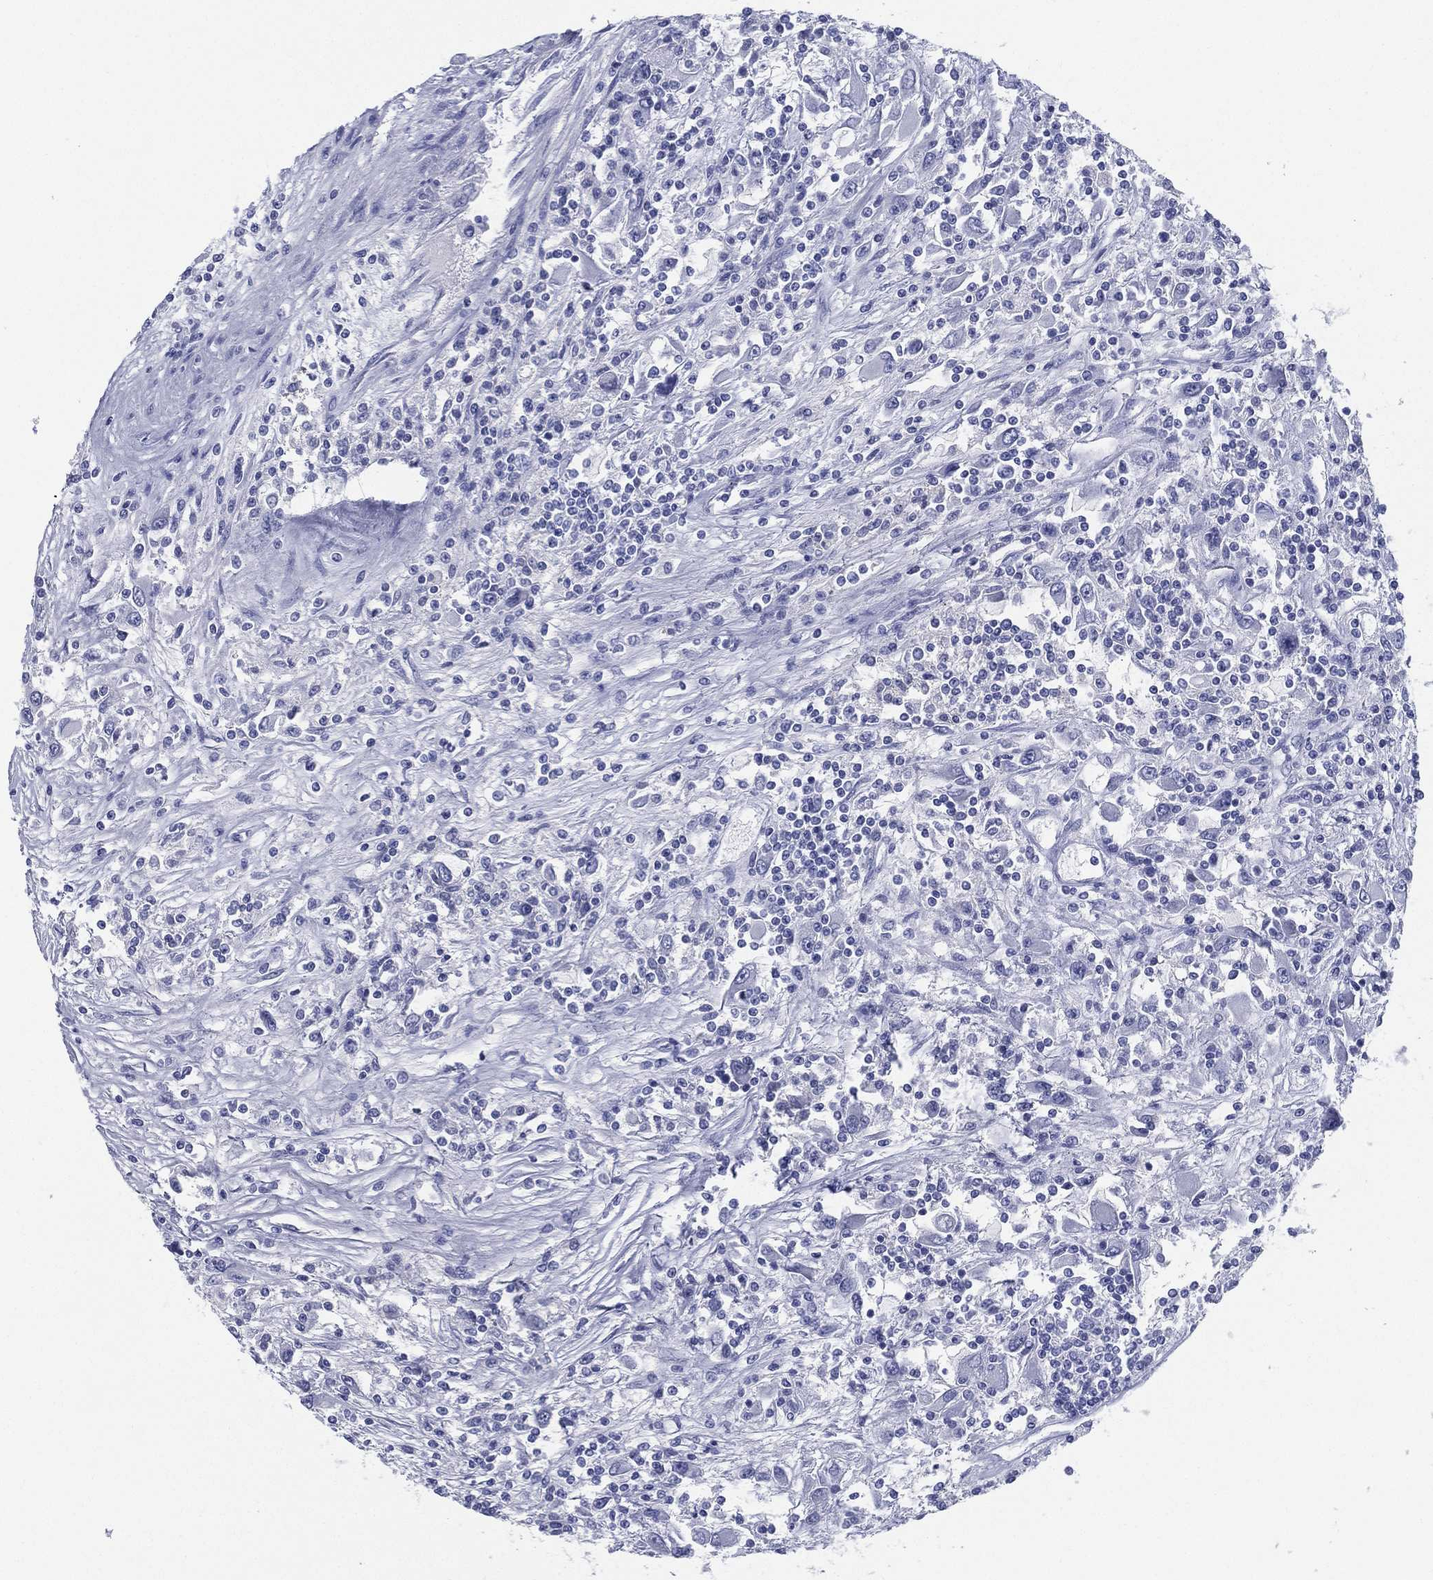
{"staining": {"intensity": "negative", "quantity": "none", "location": "none"}, "tissue": "renal cancer", "cell_type": "Tumor cells", "image_type": "cancer", "snomed": [{"axis": "morphology", "description": "Adenocarcinoma, NOS"}, {"axis": "topography", "description": "Kidney"}], "caption": "IHC micrograph of renal cancer stained for a protein (brown), which reveals no expression in tumor cells. (DAB (3,3'-diaminobenzidine) immunohistochemistry (IHC) with hematoxylin counter stain).", "gene": "RSPH4A", "patient": {"sex": "female", "age": 67}}